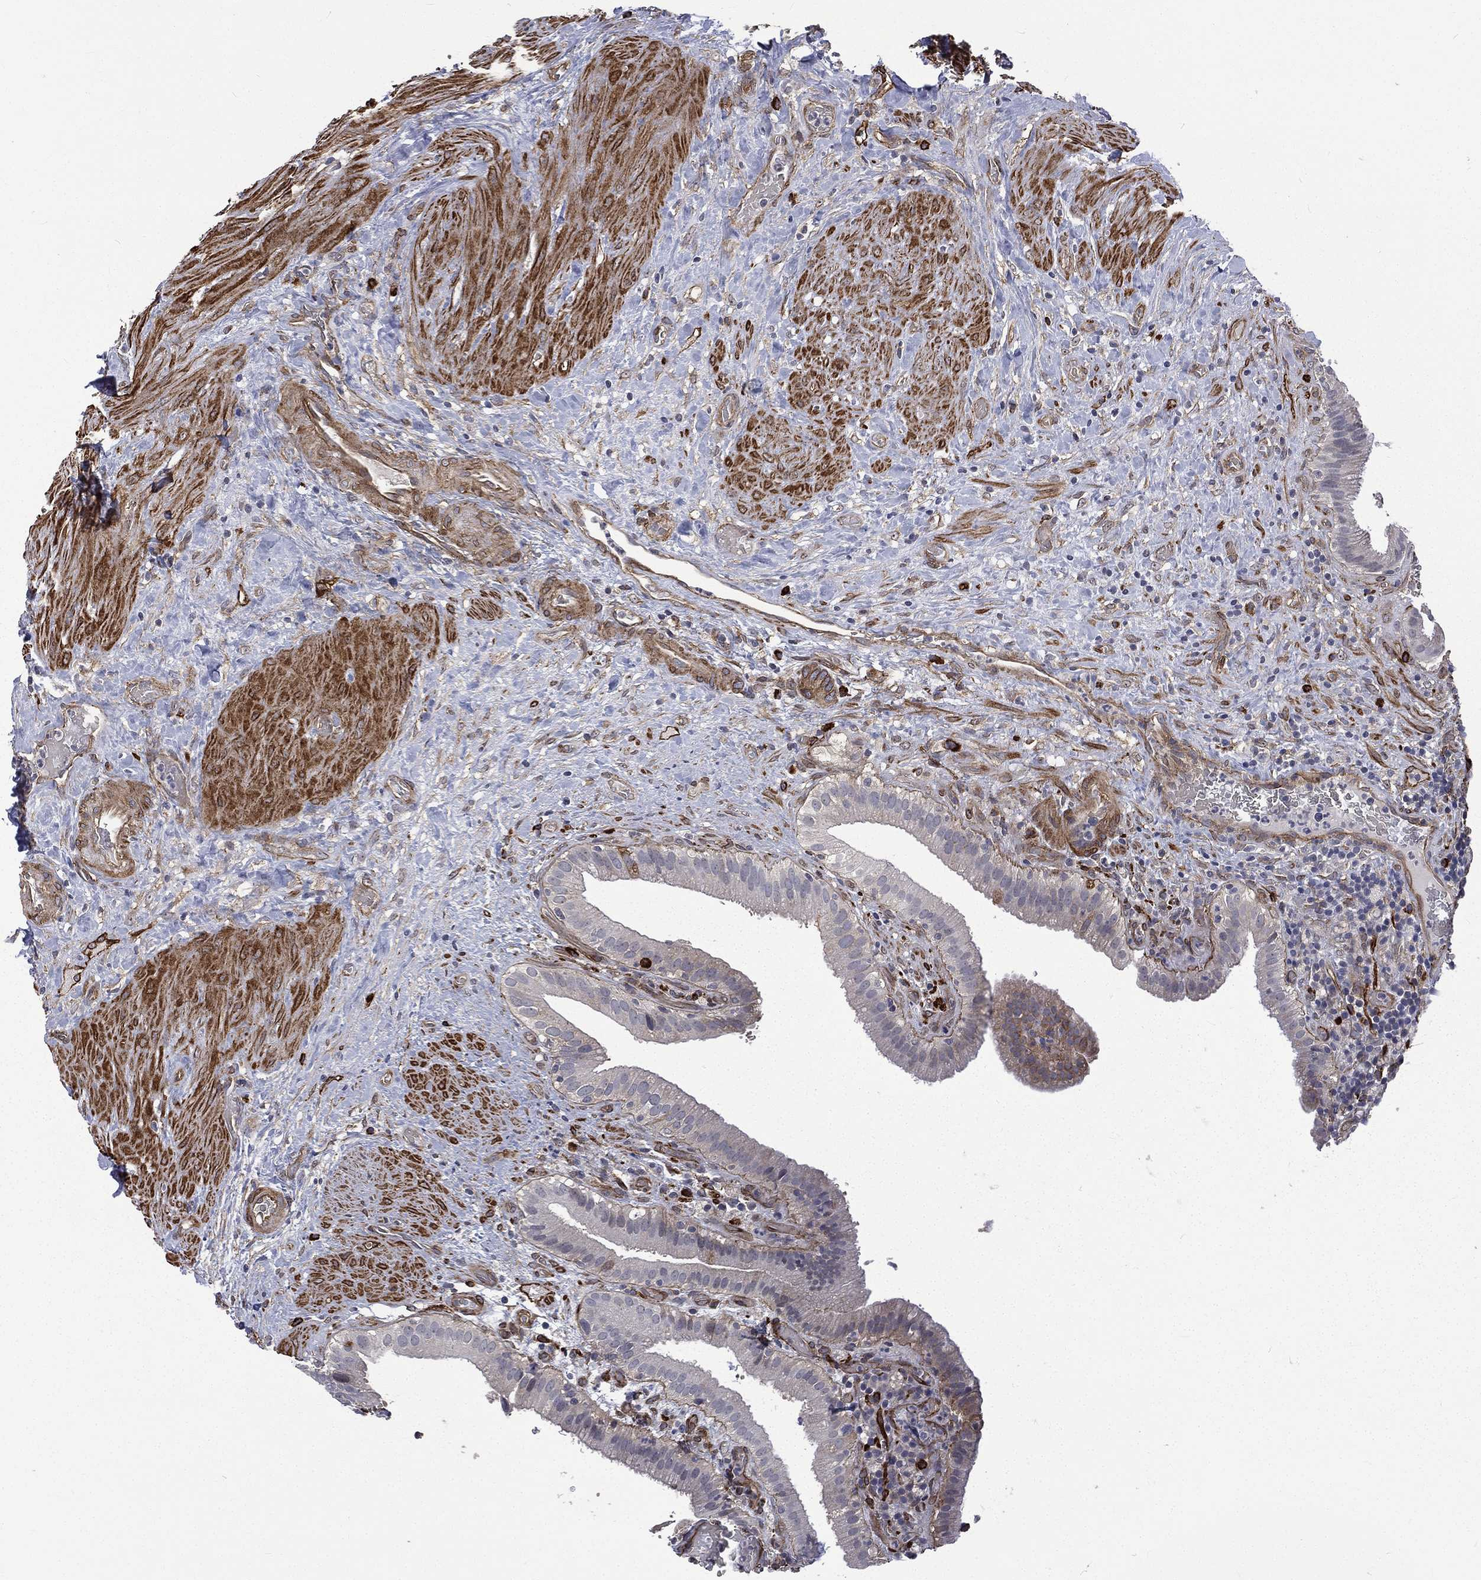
{"staining": {"intensity": "negative", "quantity": "none", "location": "none"}, "tissue": "gallbladder", "cell_type": "Glandular cells", "image_type": "normal", "snomed": [{"axis": "morphology", "description": "Normal tissue, NOS"}, {"axis": "topography", "description": "Gallbladder"}], "caption": "This is an immunohistochemistry histopathology image of benign human gallbladder. There is no expression in glandular cells.", "gene": "PPFIBP1", "patient": {"sex": "male", "age": 62}}